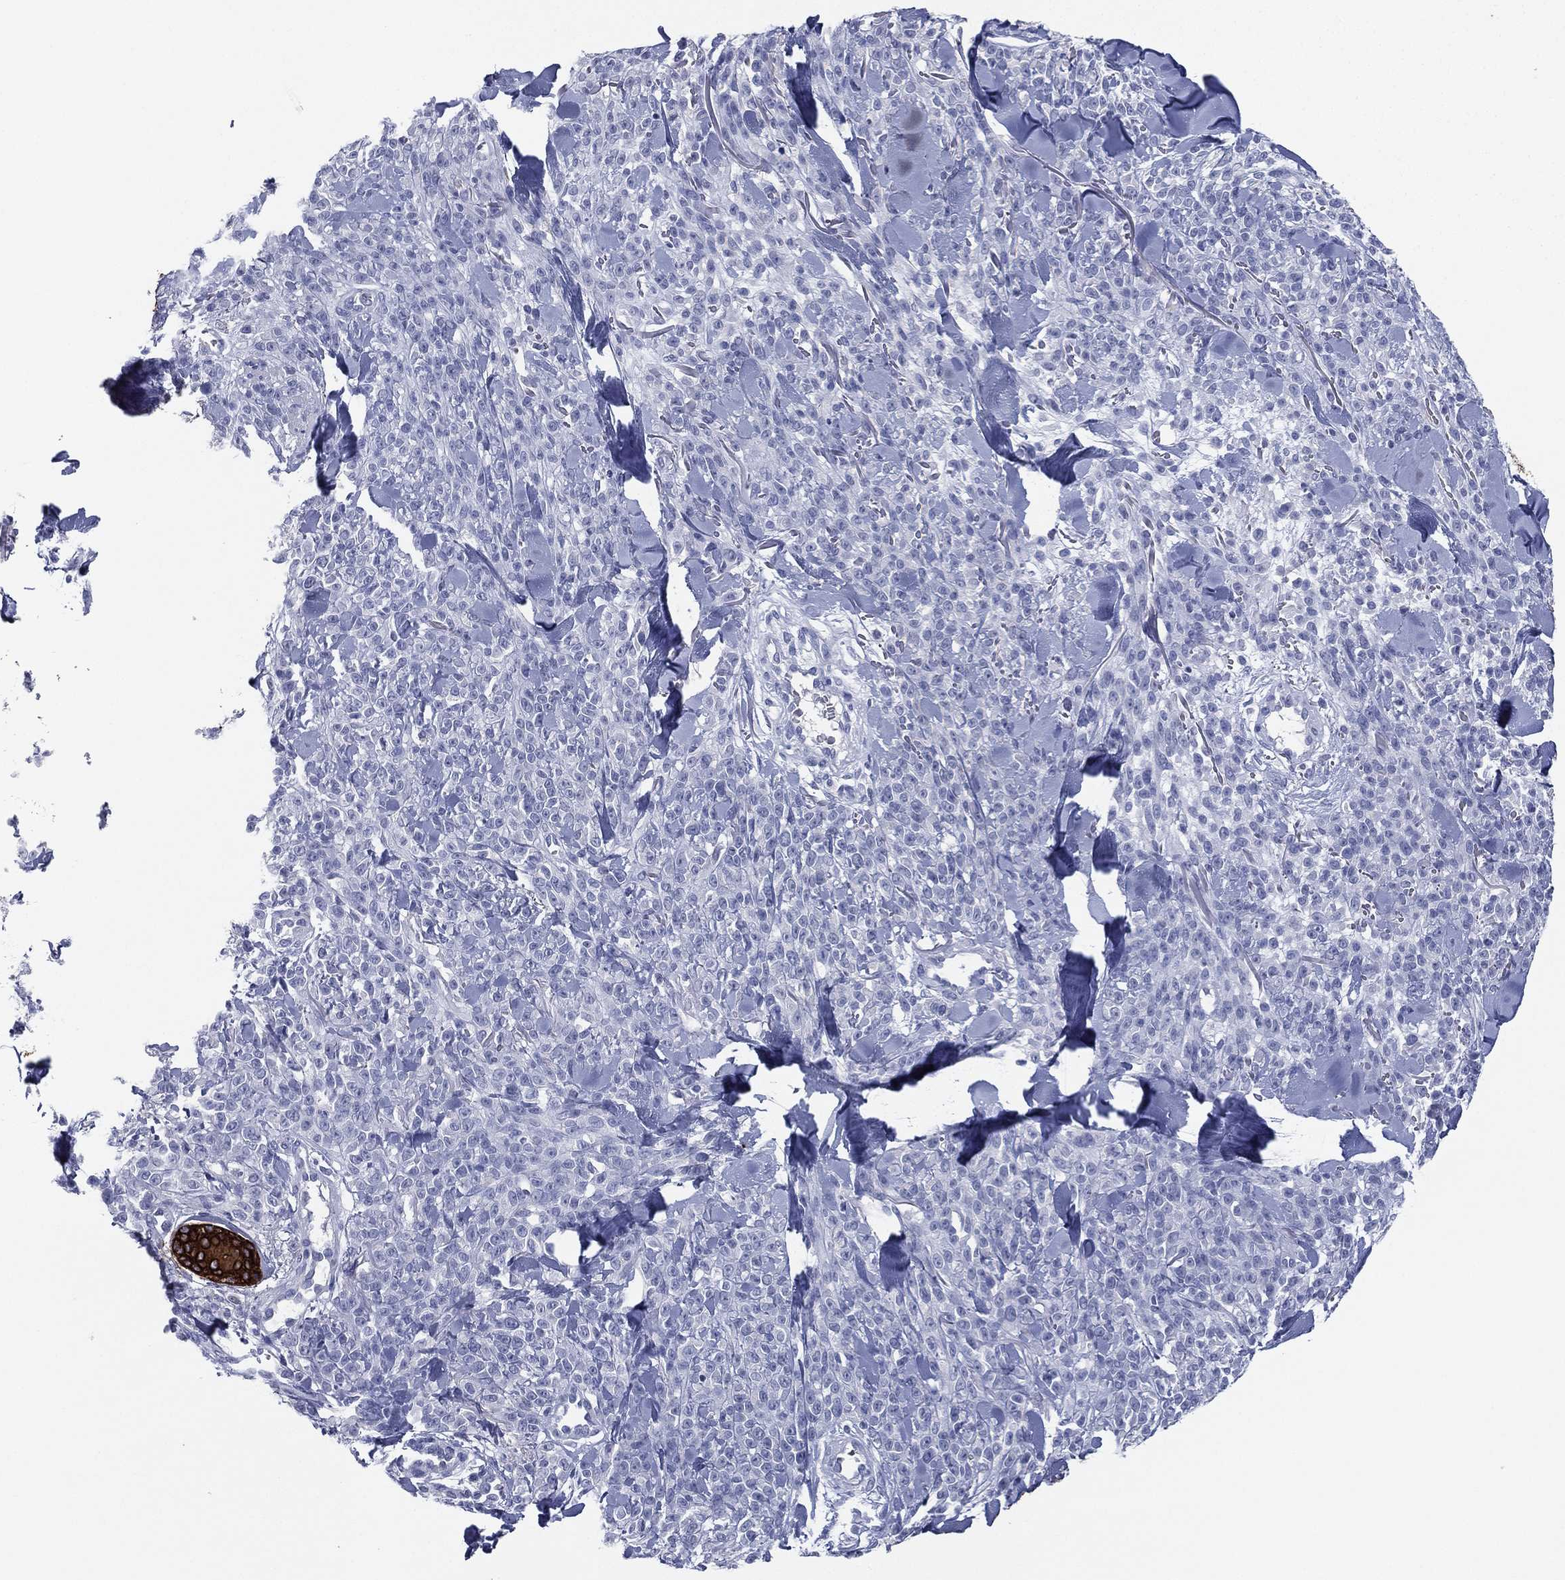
{"staining": {"intensity": "negative", "quantity": "none", "location": "none"}, "tissue": "melanoma", "cell_type": "Tumor cells", "image_type": "cancer", "snomed": [{"axis": "morphology", "description": "Malignant melanoma, NOS"}, {"axis": "topography", "description": "Skin"}, {"axis": "topography", "description": "Skin of trunk"}], "caption": "Immunohistochemical staining of malignant melanoma exhibits no significant expression in tumor cells.", "gene": "KRT7", "patient": {"sex": "male", "age": 74}}